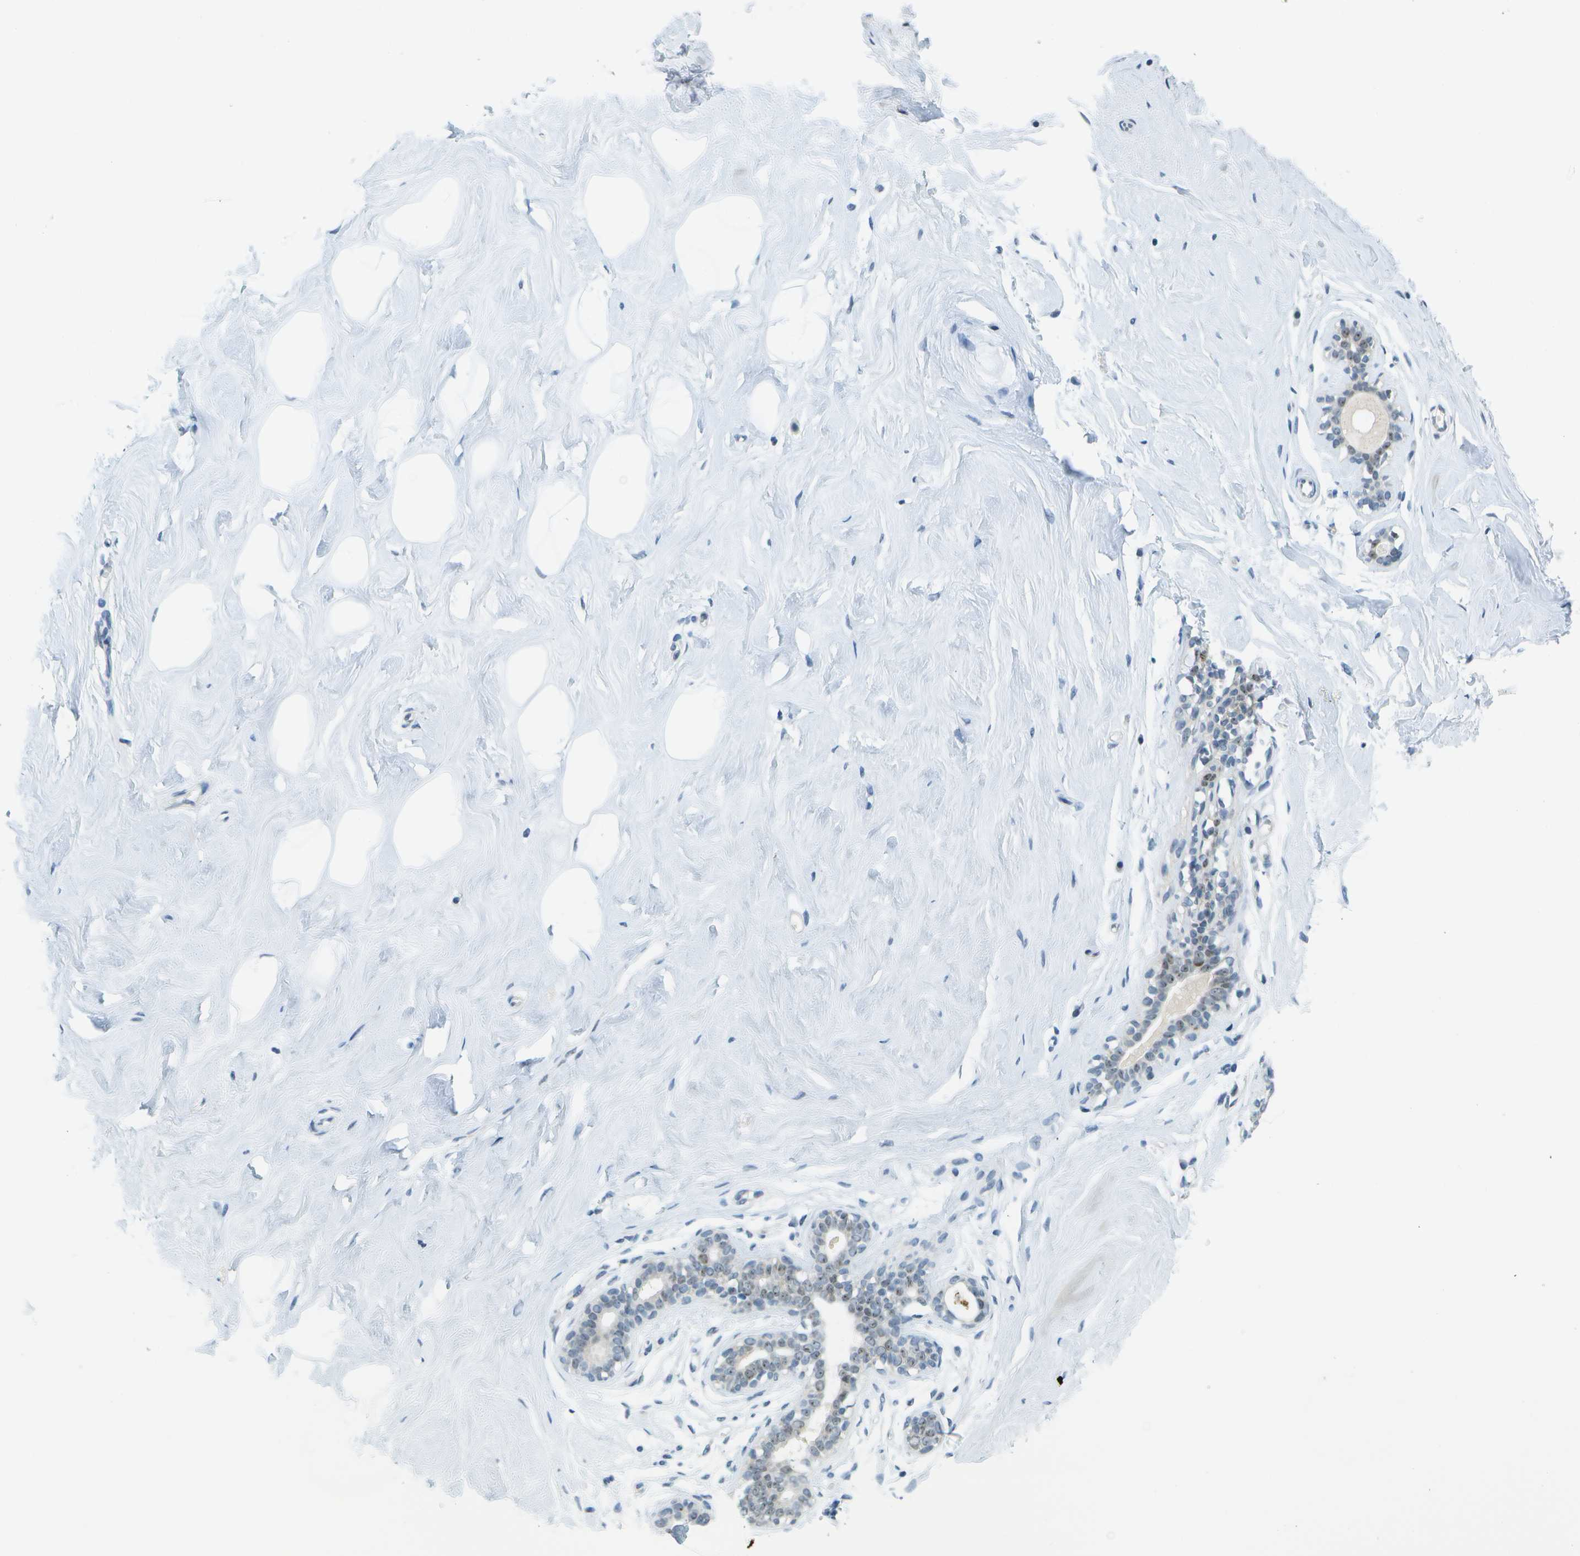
{"staining": {"intensity": "negative", "quantity": "none", "location": "none"}, "tissue": "breast", "cell_type": "Adipocytes", "image_type": "normal", "snomed": [{"axis": "morphology", "description": "Normal tissue, NOS"}, {"axis": "topography", "description": "Breast"}], "caption": "Normal breast was stained to show a protein in brown. There is no significant expression in adipocytes. The staining was performed using DAB (3,3'-diaminobenzidine) to visualize the protein expression in brown, while the nuclei were stained in blue with hematoxylin (Magnification: 20x).", "gene": "PITHD1", "patient": {"sex": "female", "age": 23}}